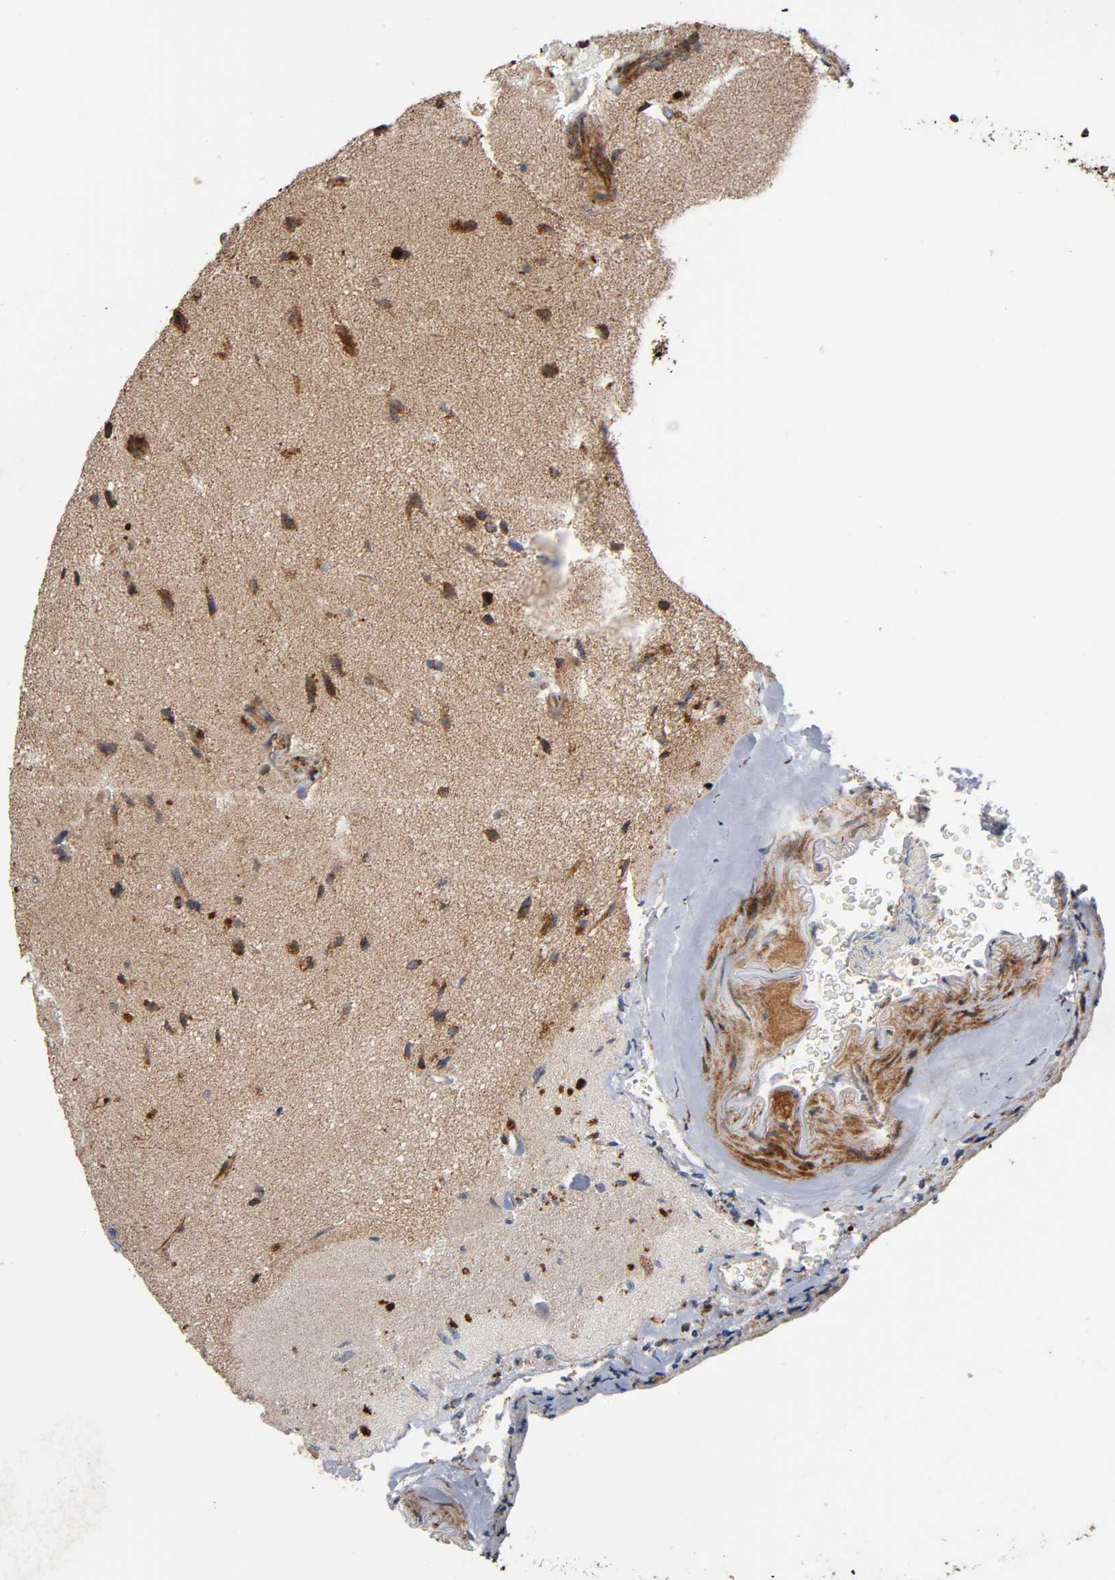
{"staining": {"intensity": "strong", "quantity": "25%-75%", "location": "cytoplasmic/membranous"}, "tissue": "glioma", "cell_type": "Tumor cells", "image_type": "cancer", "snomed": [{"axis": "morphology", "description": "Glioma, malignant, Low grade"}, {"axis": "topography", "description": "Cerebral cortex"}], "caption": "Protein staining of glioma tissue shows strong cytoplasmic/membranous expression in about 25%-75% of tumor cells.", "gene": "MAP3K1", "patient": {"sex": "female", "age": 47}}